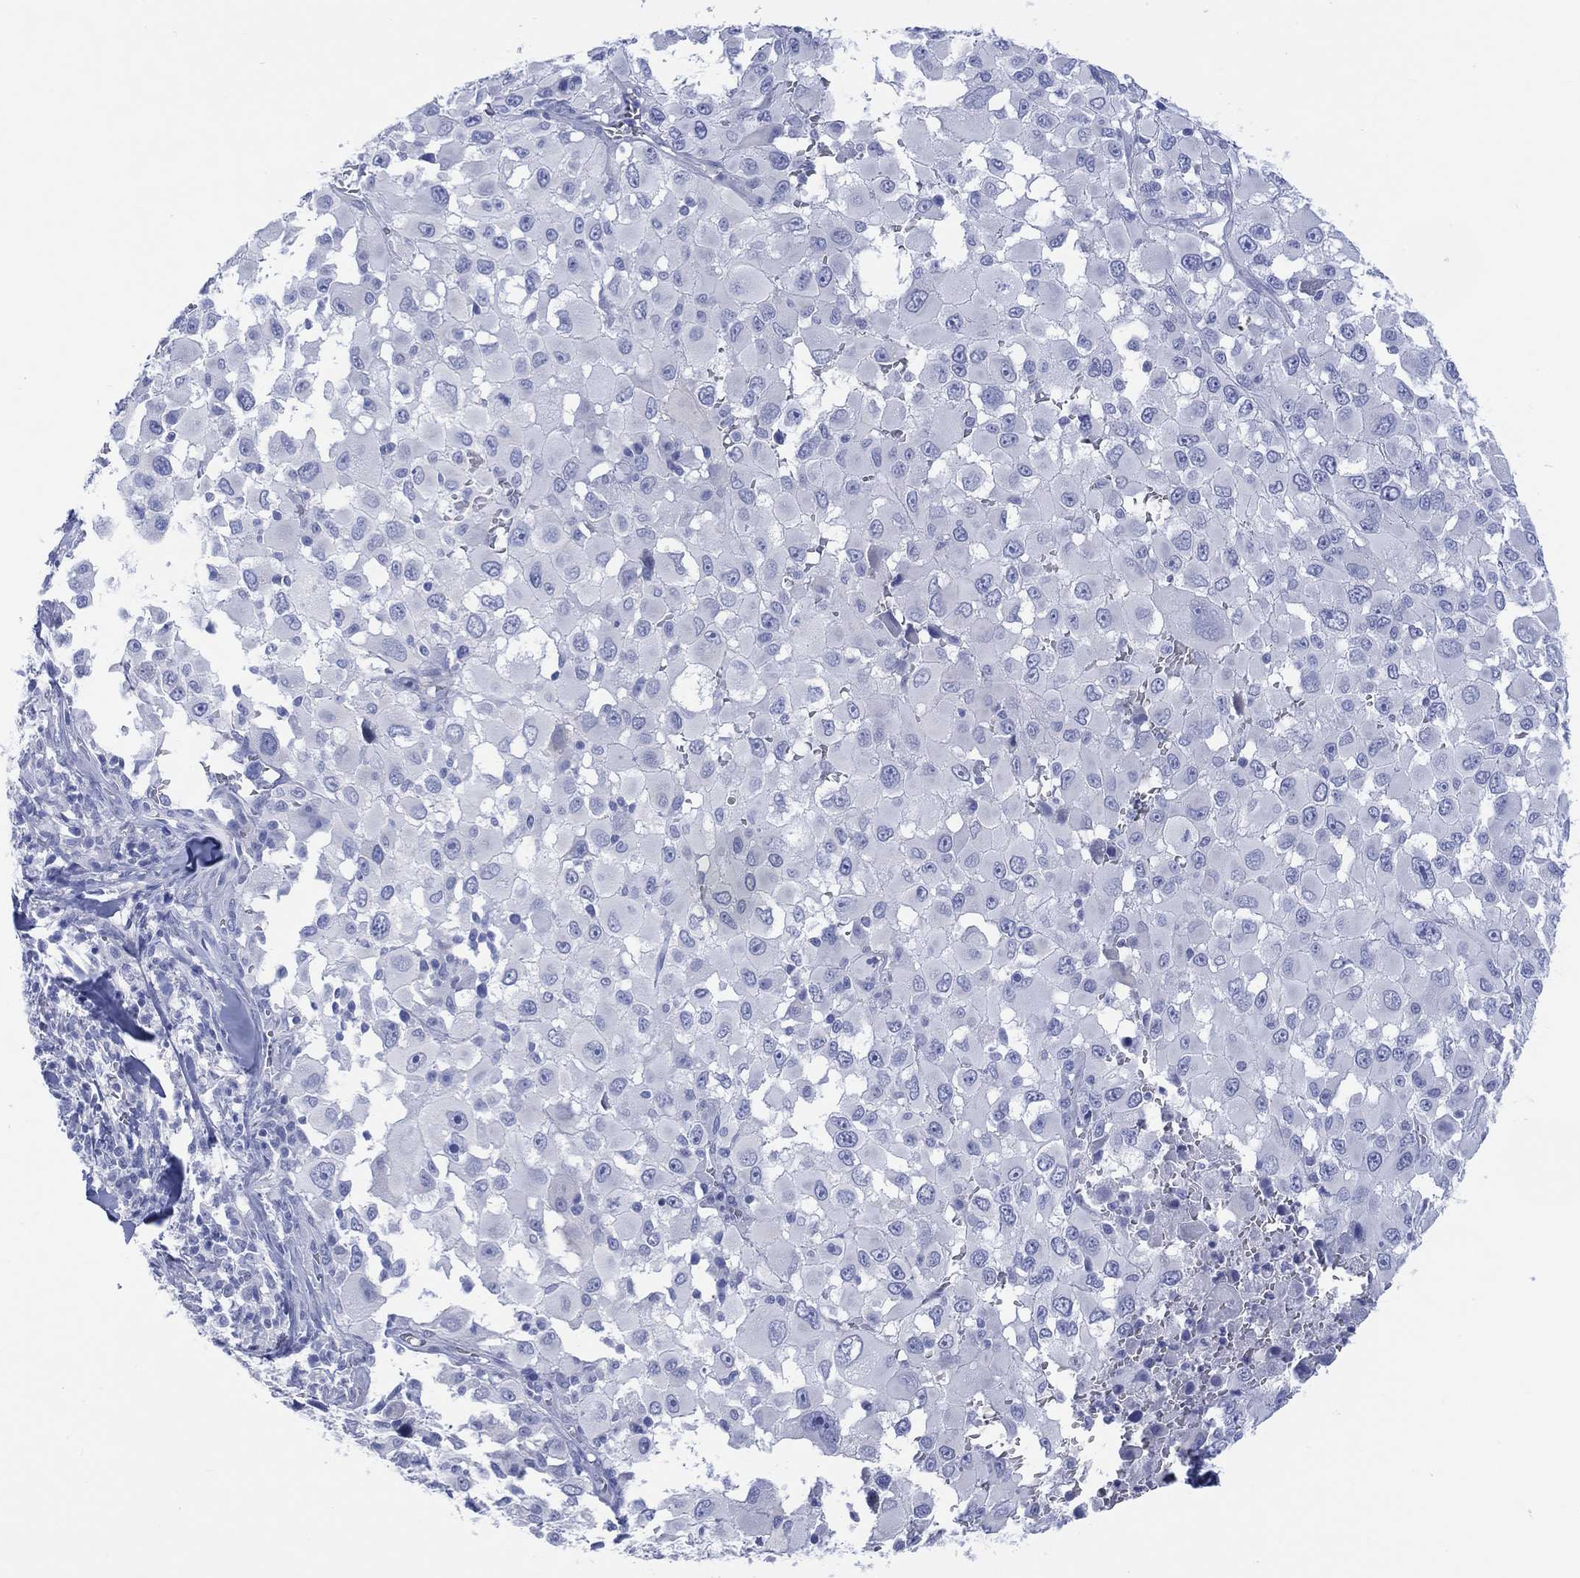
{"staining": {"intensity": "negative", "quantity": "none", "location": "none"}, "tissue": "melanoma", "cell_type": "Tumor cells", "image_type": "cancer", "snomed": [{"axis": "morphology", "description": "Malignant melanoma, Metastatic site"}, {"axis": "topography", "description": "Lymph node"}], "caption": "Immunohistochemistry of human malignant melanoma (metastatic site) demonstrates no expression in tumor cells.", "gene": "LRRD1", "patient": {"sex": "male", "age": 50}}